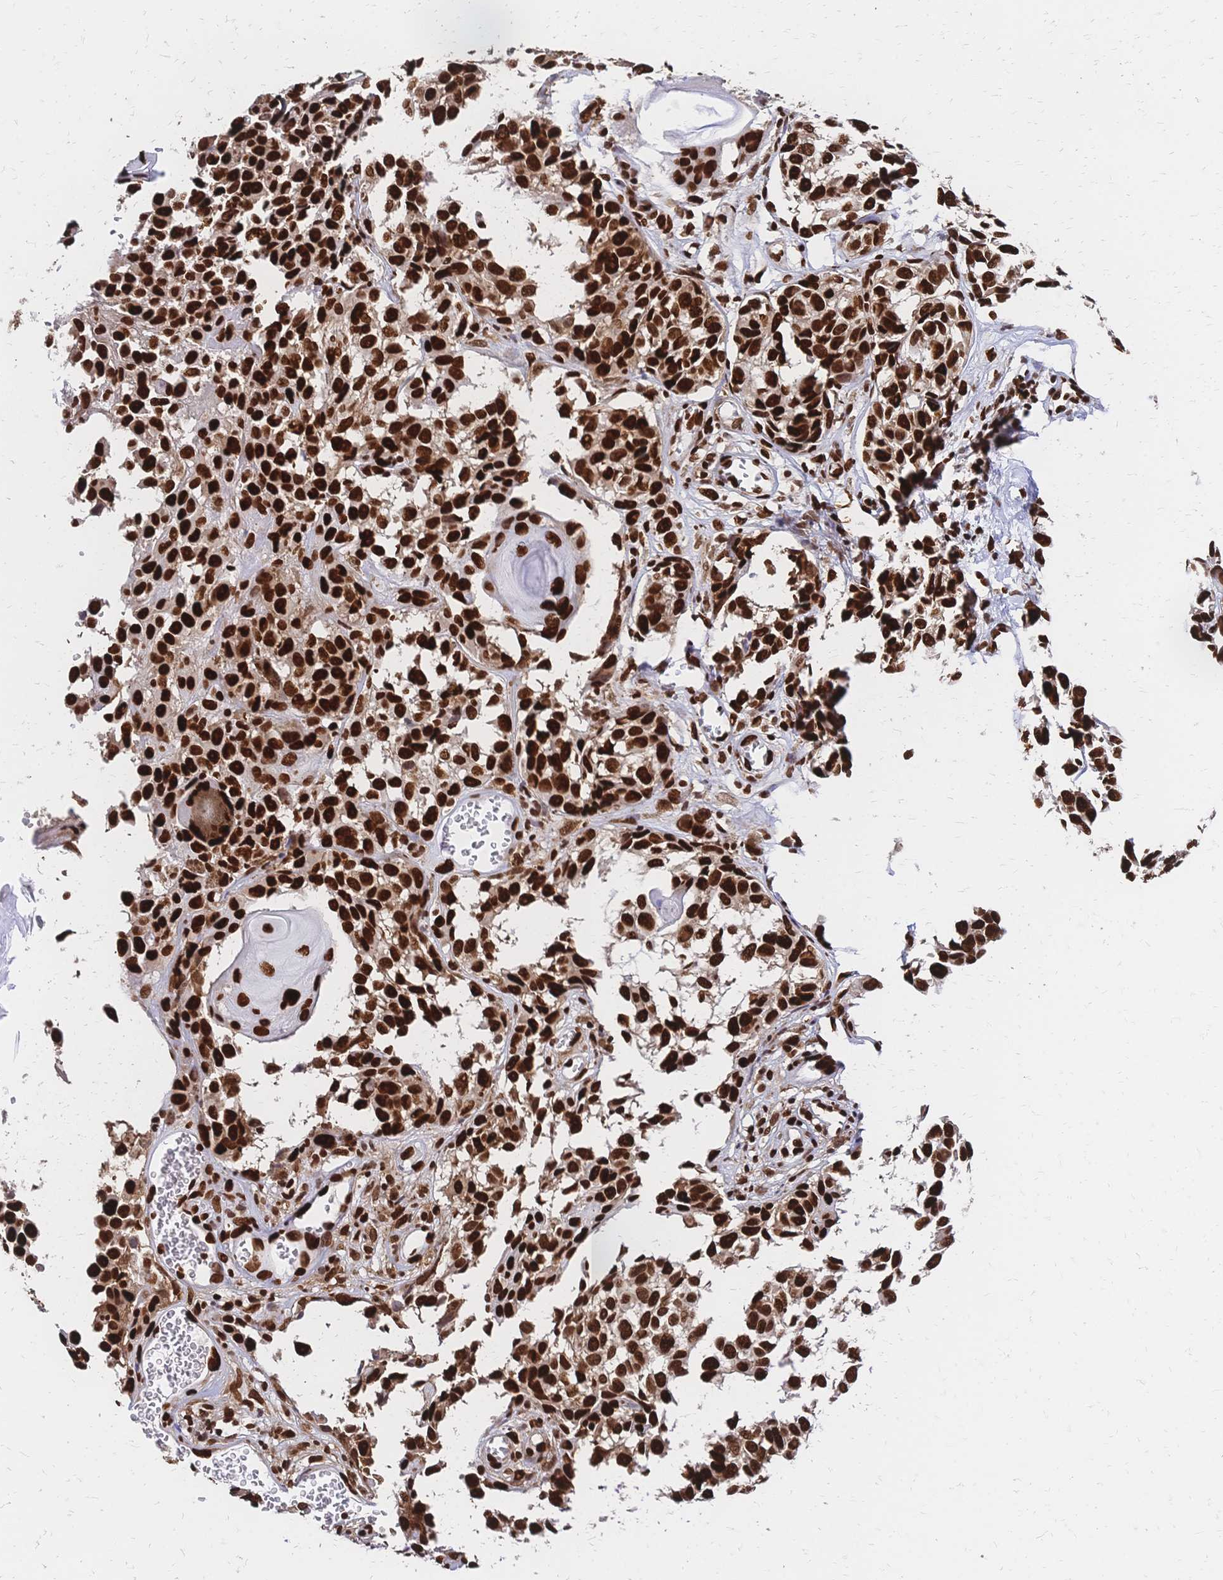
{"staining": {"intensity": "strong", "quantity": ">75%", "location": "nuclear"}, "tissue": "melanoma", "cell_type": "Tumor cells", "image_type": "cancer", "snomed": [{"axis": "morphology", "description": "Malignant melanoma, NOS"}, {"axis": "topography", "description": "Skin"}], "caption": "This micrograph exhibits IHC staining of malignant melanoma, with high strong nuclear expression in about >75% of tumor cells.", "gene": "HDGF", "patient": {"sex": "male", "age": 73}}